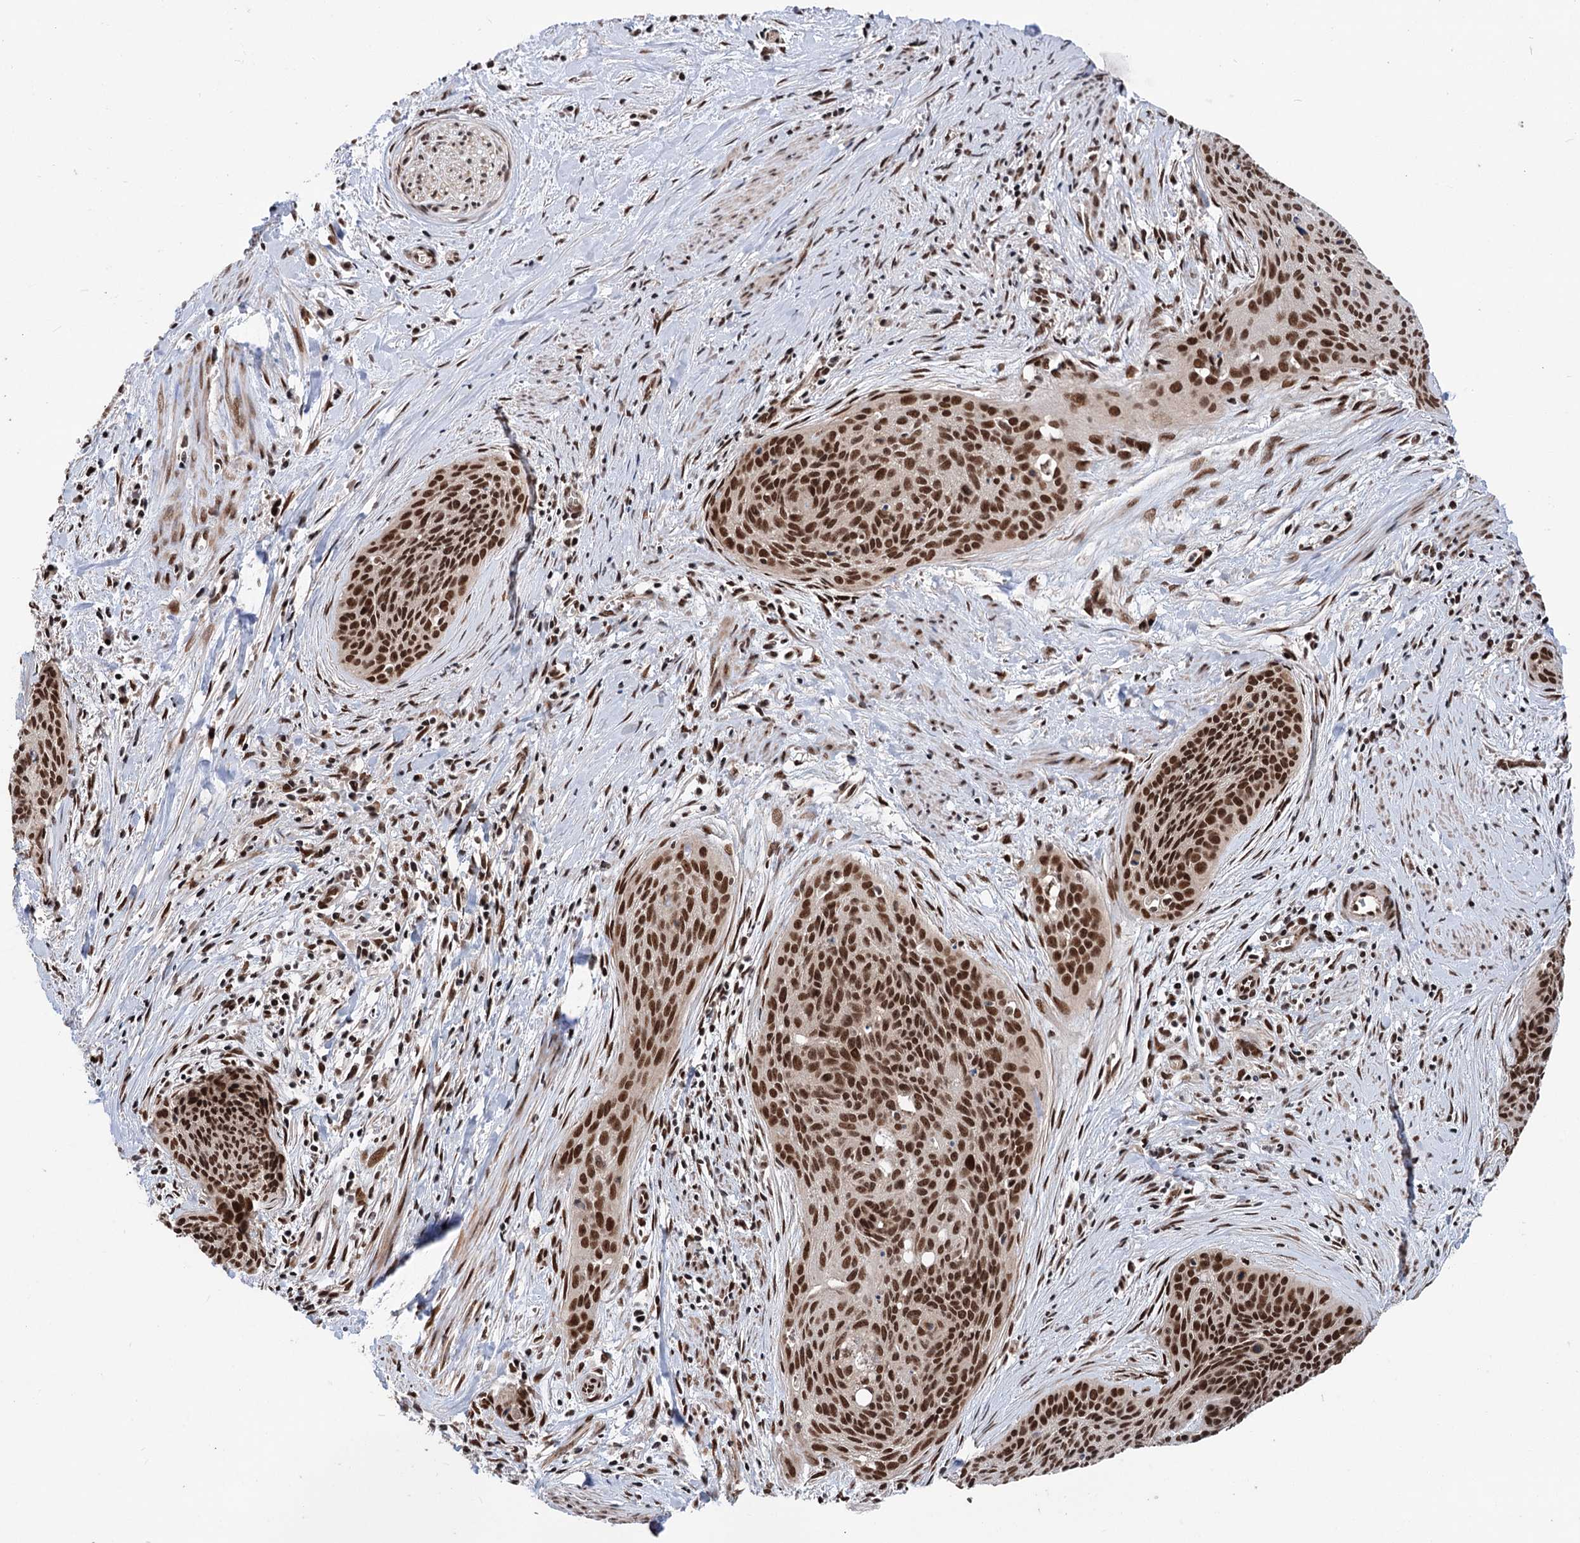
{"staining": {"intensity": "strong", "quantity": ">75%", "location": "nuclear"}, "tissue": "cervical cancer", "cell_type": "Tumor cells", "image_type": "cancer", "snomed": [{"axis": "morphology", "description": "Squamous cell carcinoma, NOS"}, {"axis": "topography", "description": "Cervix"}], "caption": "DAB (3,3'-diaminobenzidine) immunohistochemical staining of human cervical cancer shows strong nuclear protein staining in about >75% of tumor cells.", "gene": "MAML1", "patient": {"sex": "female", "age": 55}}